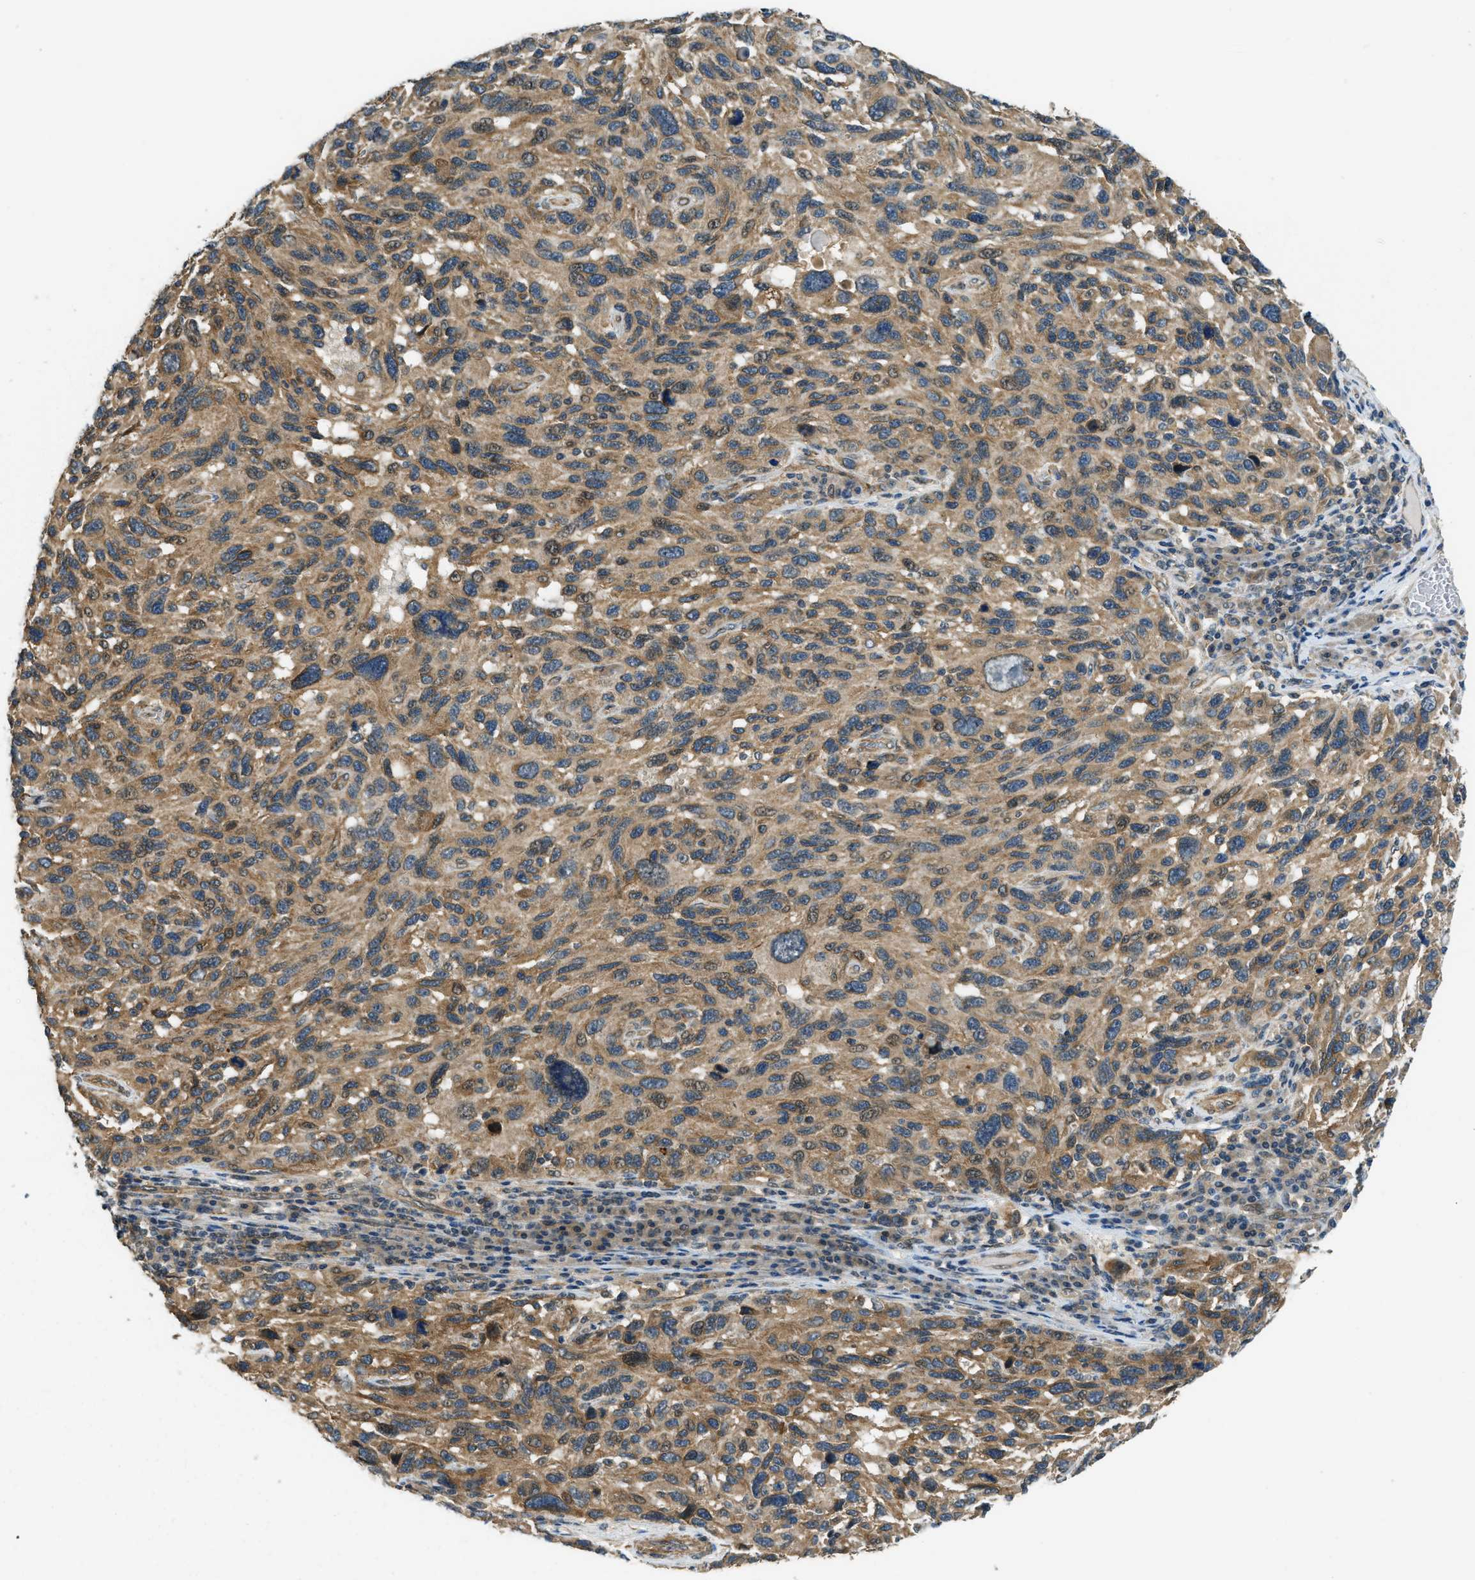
{"staining": {"intensity": "moderate", "quantity": ">75%", "location": "cytoplasmic/membranous"}, "tissue": "melanoma", "cell_type": "Tumor cells", "image_type": "cancer", "snomed": [{"axis": "morphology", "description": "Malignant melanoma, NOS"}, {"axis": "topography", "description": "Skin"}], "caption": "Human melanoma stained with a brown dye shows moderate cytoplasmic/membranous positive positivity in about >75% of tumor cells.", "gene": "CGN", "patient": {"sex": "male", "age": 53}}